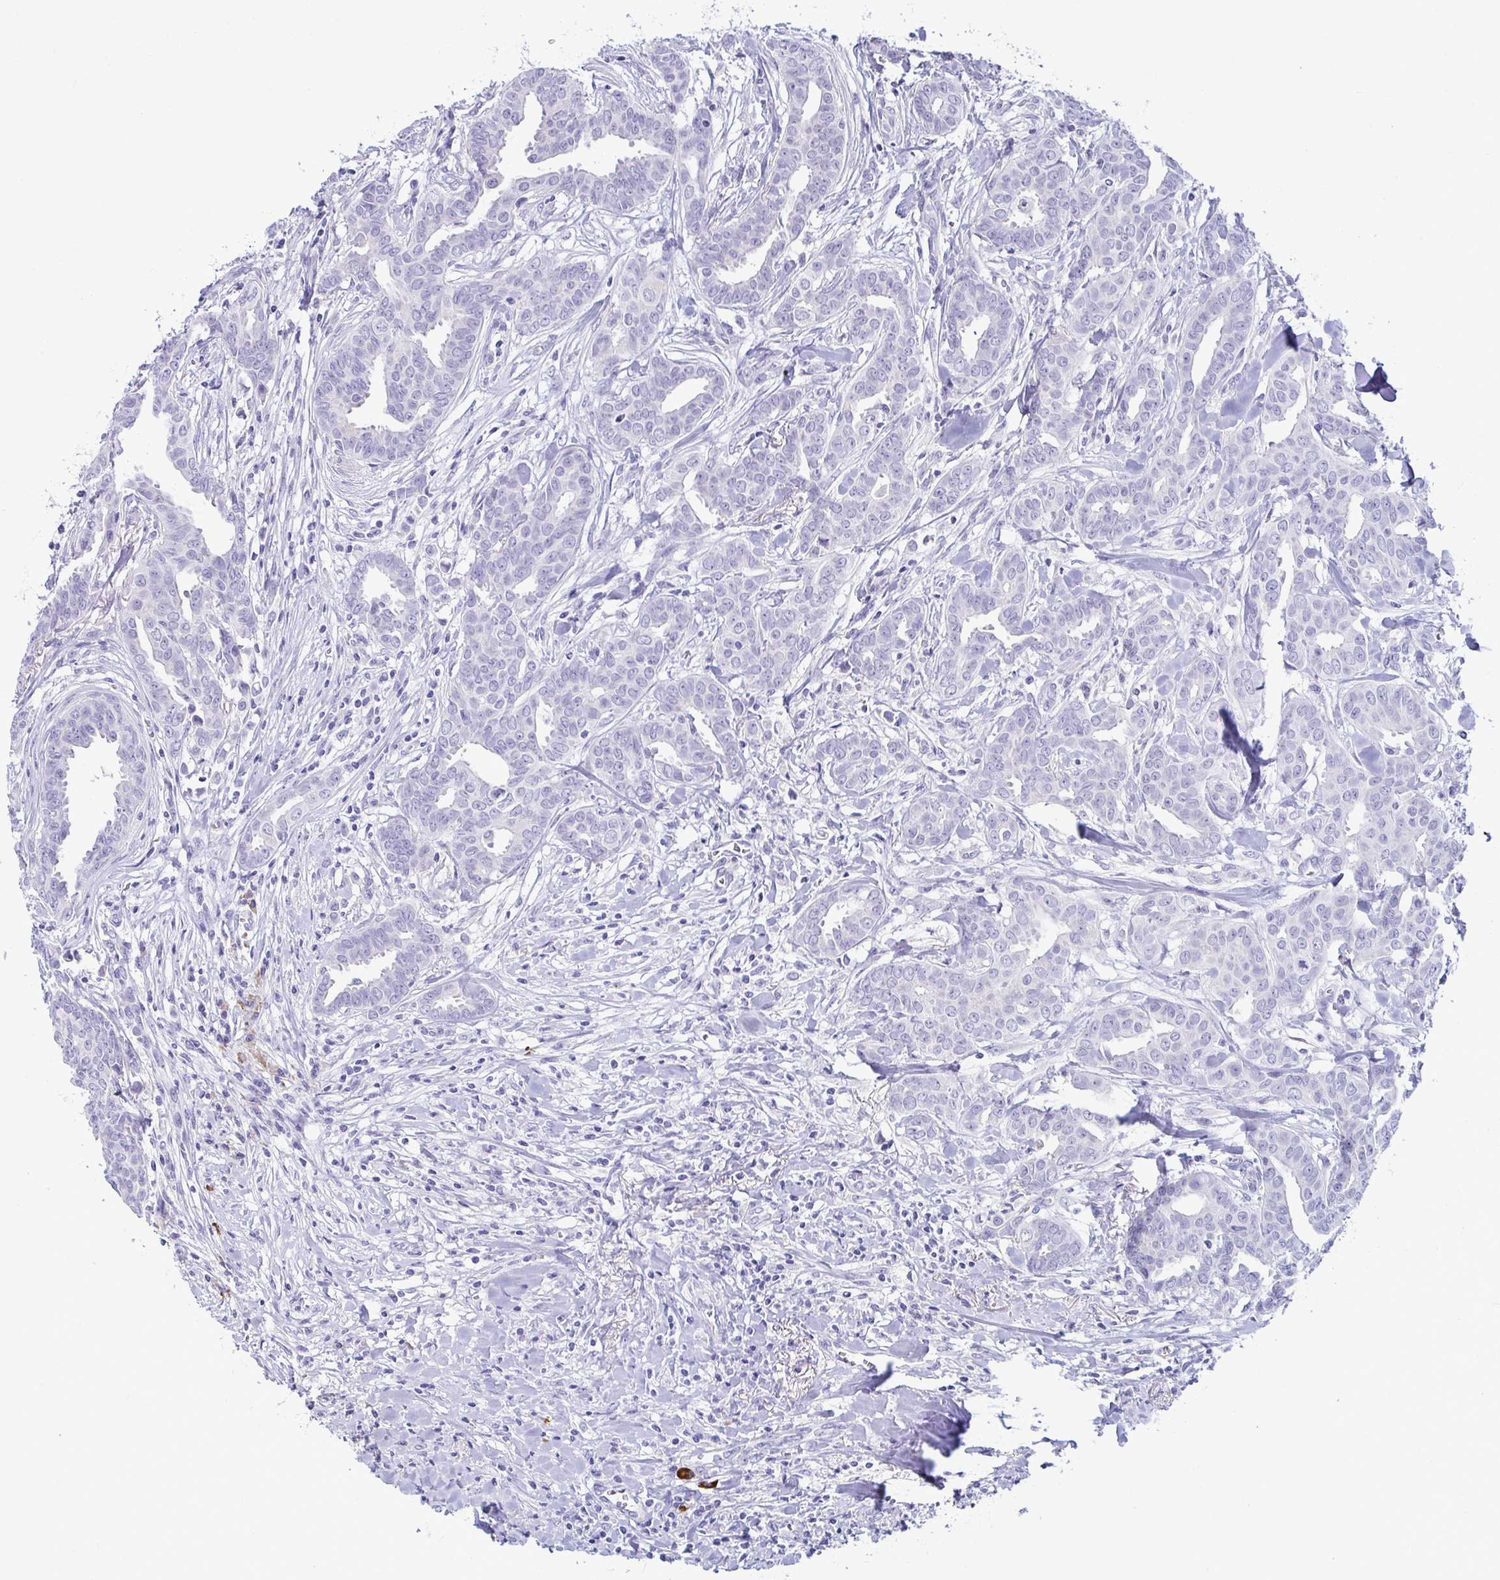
{"staining": {"intensity": "negative", "quantity": "none", "location": "none"}, "tissue": "breast cancer", "cell_type": "Tumor cells", "image_type": "cancer", "snomed": [{"axis": "morphology", "description": "Duct carcinoma"}, {"axis": "topography", "description": "Breast"}], "caption": "IHC image of neoplastic tissue: invasive ductal carcinoma (breast) stained with DAB (3,3'-diaminobenzidine) demonstrates no significant protein staining in tumor cells. Nuclei are stained in blue.", "gene": "TFPI2", "patient": {"sex": "female", "age": 45}}